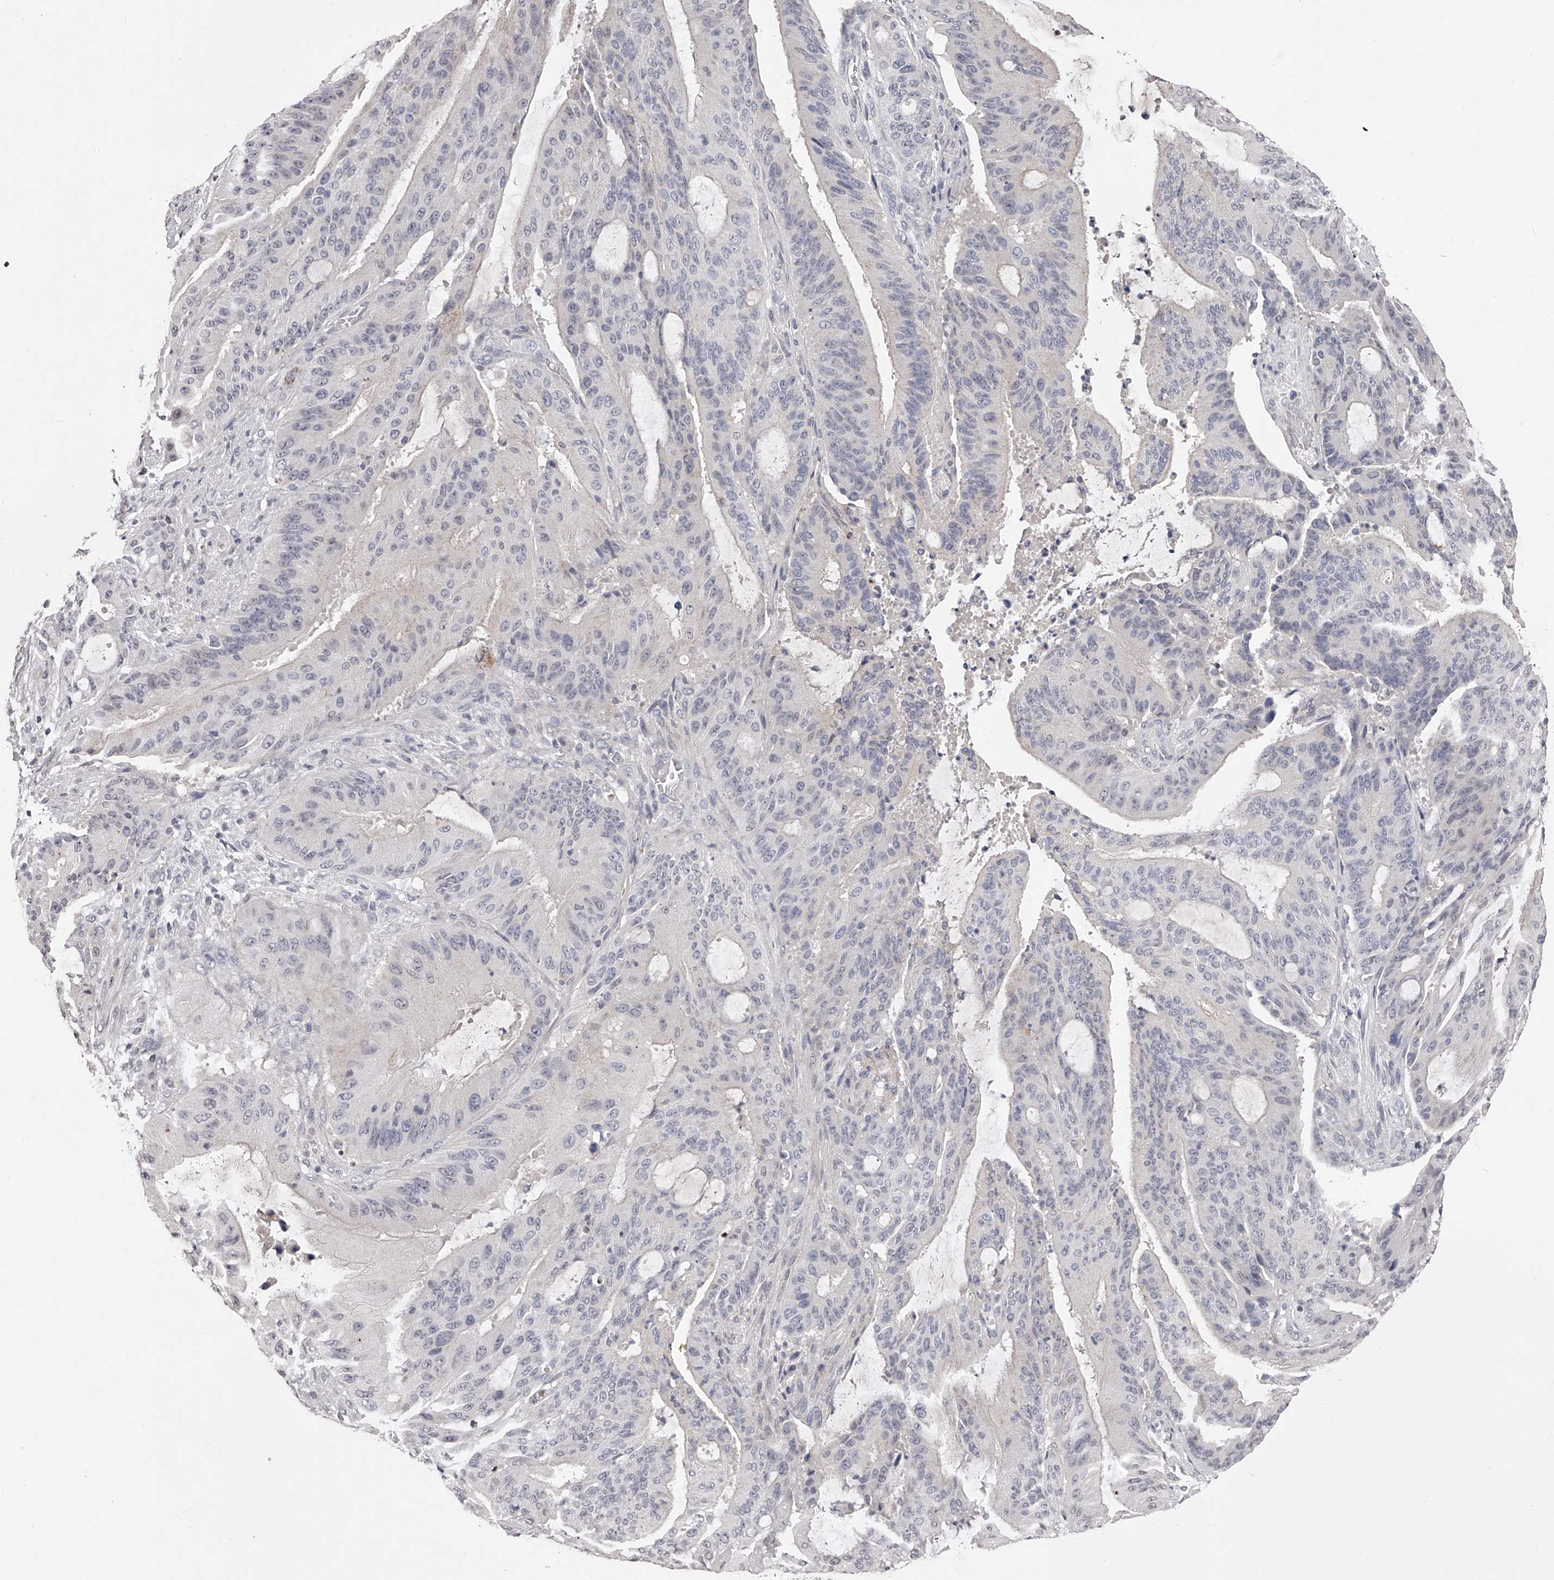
{"staining": {"intensity": "negative", "quantity": "none", "location": "none"}, "tissue": "liver cancer", "cell_type": "Tumor cells", "image_type": "cancer", "snomed": [{"axis": "morphology", "description": "Normal tissue, NOS"}, {"axis": "morphology", "description": "Cholangiocarcinoma"}, {"axis": "topography", "description": "Liver"}, {"axis": "topography", "description": "Peripheral nerve tissue"}], "caption": "Immunohistochemical staining of human liver cancer demonstrates no significant staining in tumor cells. Brightfield microscopy of immunohistochemistry stained with DAB (brown) and hematoxylin (blue), captured at high magnification.", "gene": "NT5DC1", "patient": {"sex": "female", "age": 73}}